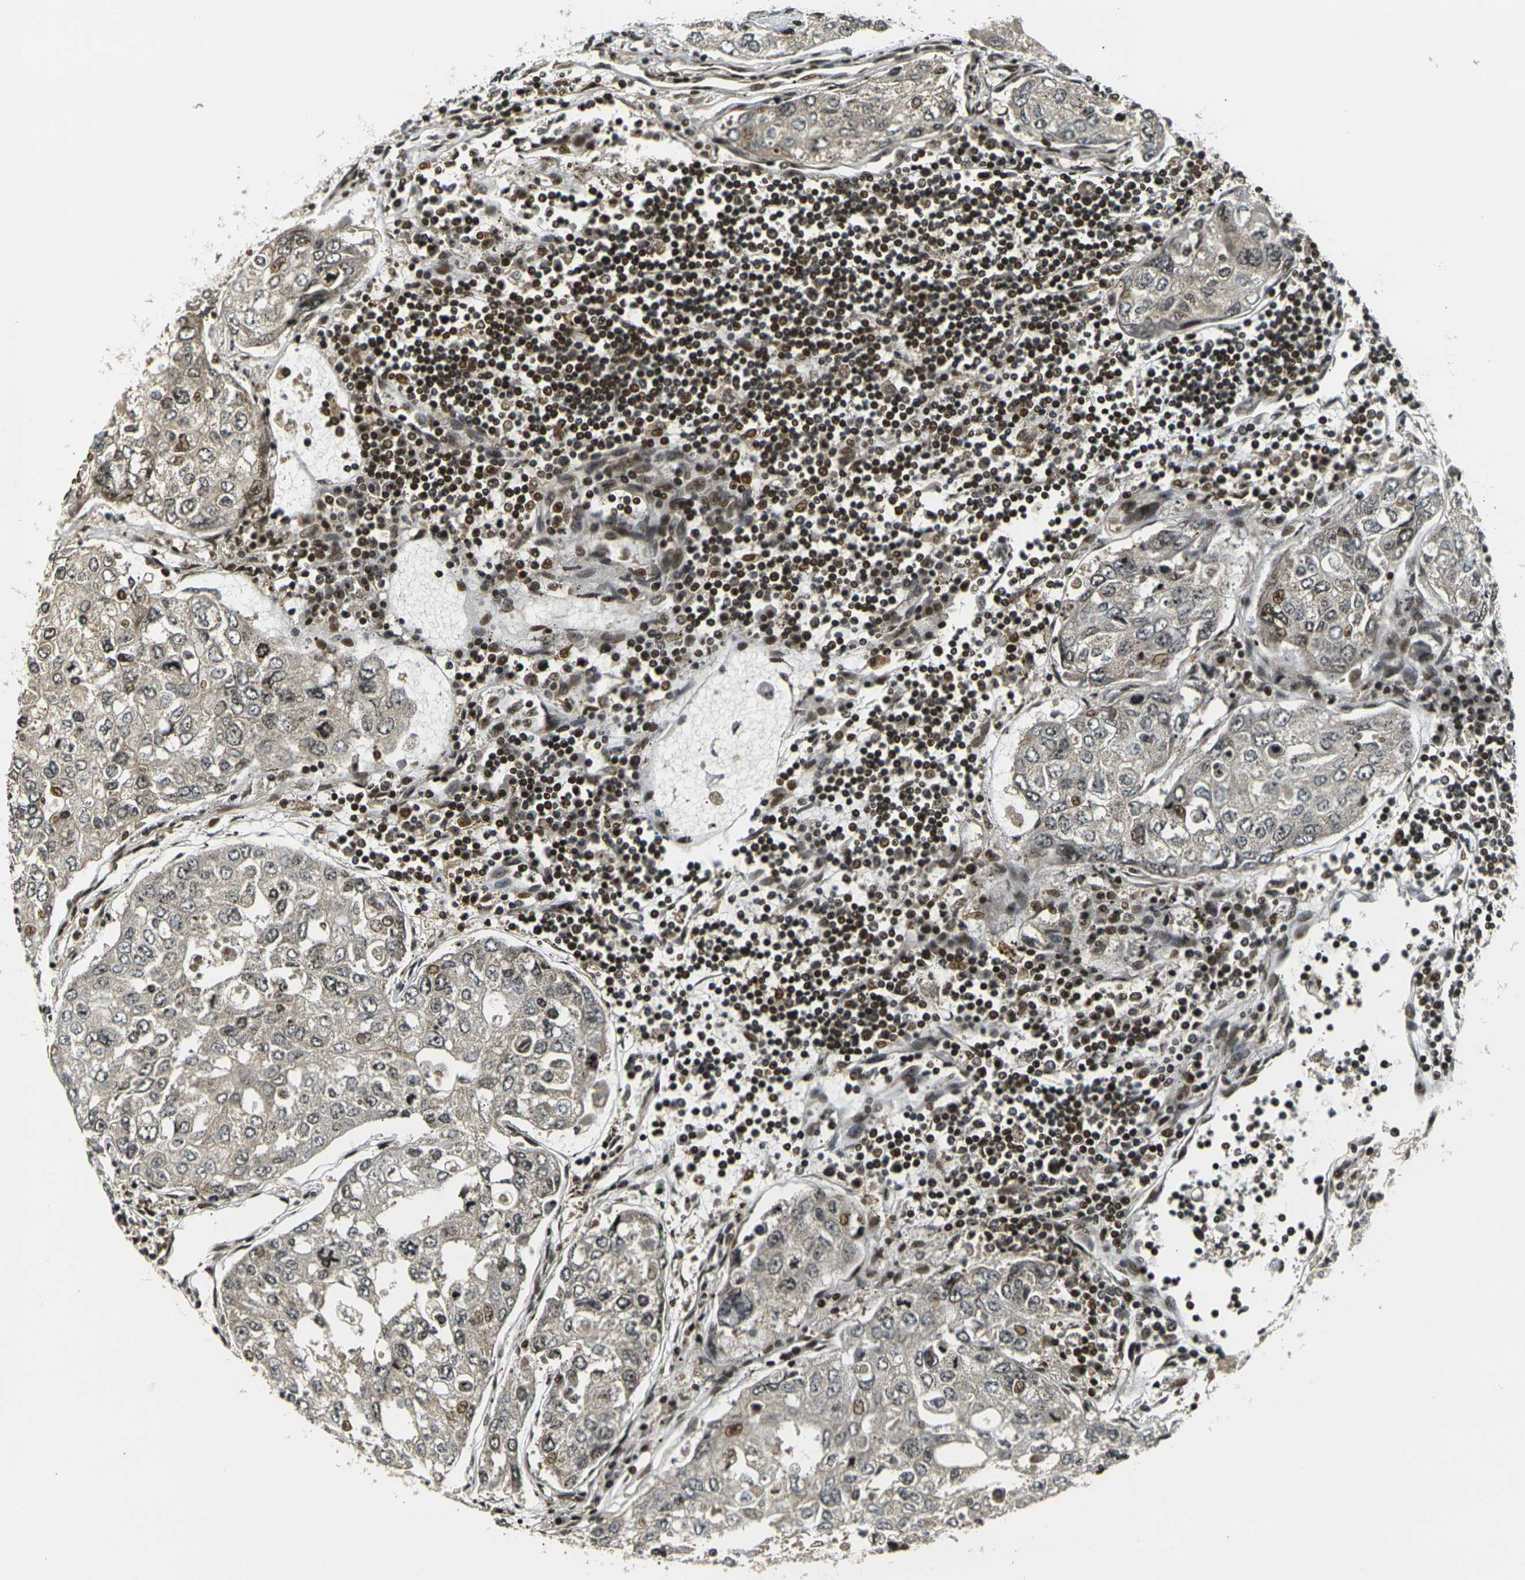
{"staining": {"intensity": "moderate", "quantity": ">75%", "location": "cytoplasmic/membranous,nuclear"}, "tissue": "urothelial cancer", "cell_type": "Tumor cells", "image_type": "cancer", "snomed": [{"axis": "morphology", "description": "Urothelial carcinoma, High grade"}, {"axis": "topography", "description": "Lymph node"}, {"axis": "topography", "description": "Urinary bladder"}], "caption": "Immunohistochemical staining of human urothelial cancer demonstrates moderate cytoplasmic/membranous and nuclear protein expression in about >75% of tumor cells. (DAB (3,3'-diaminobenzidine) = brown stain, brightfield microscopy at high magnification).", "gene": "ACTL6A", "patient": {"sex": "male", "age": 51}}